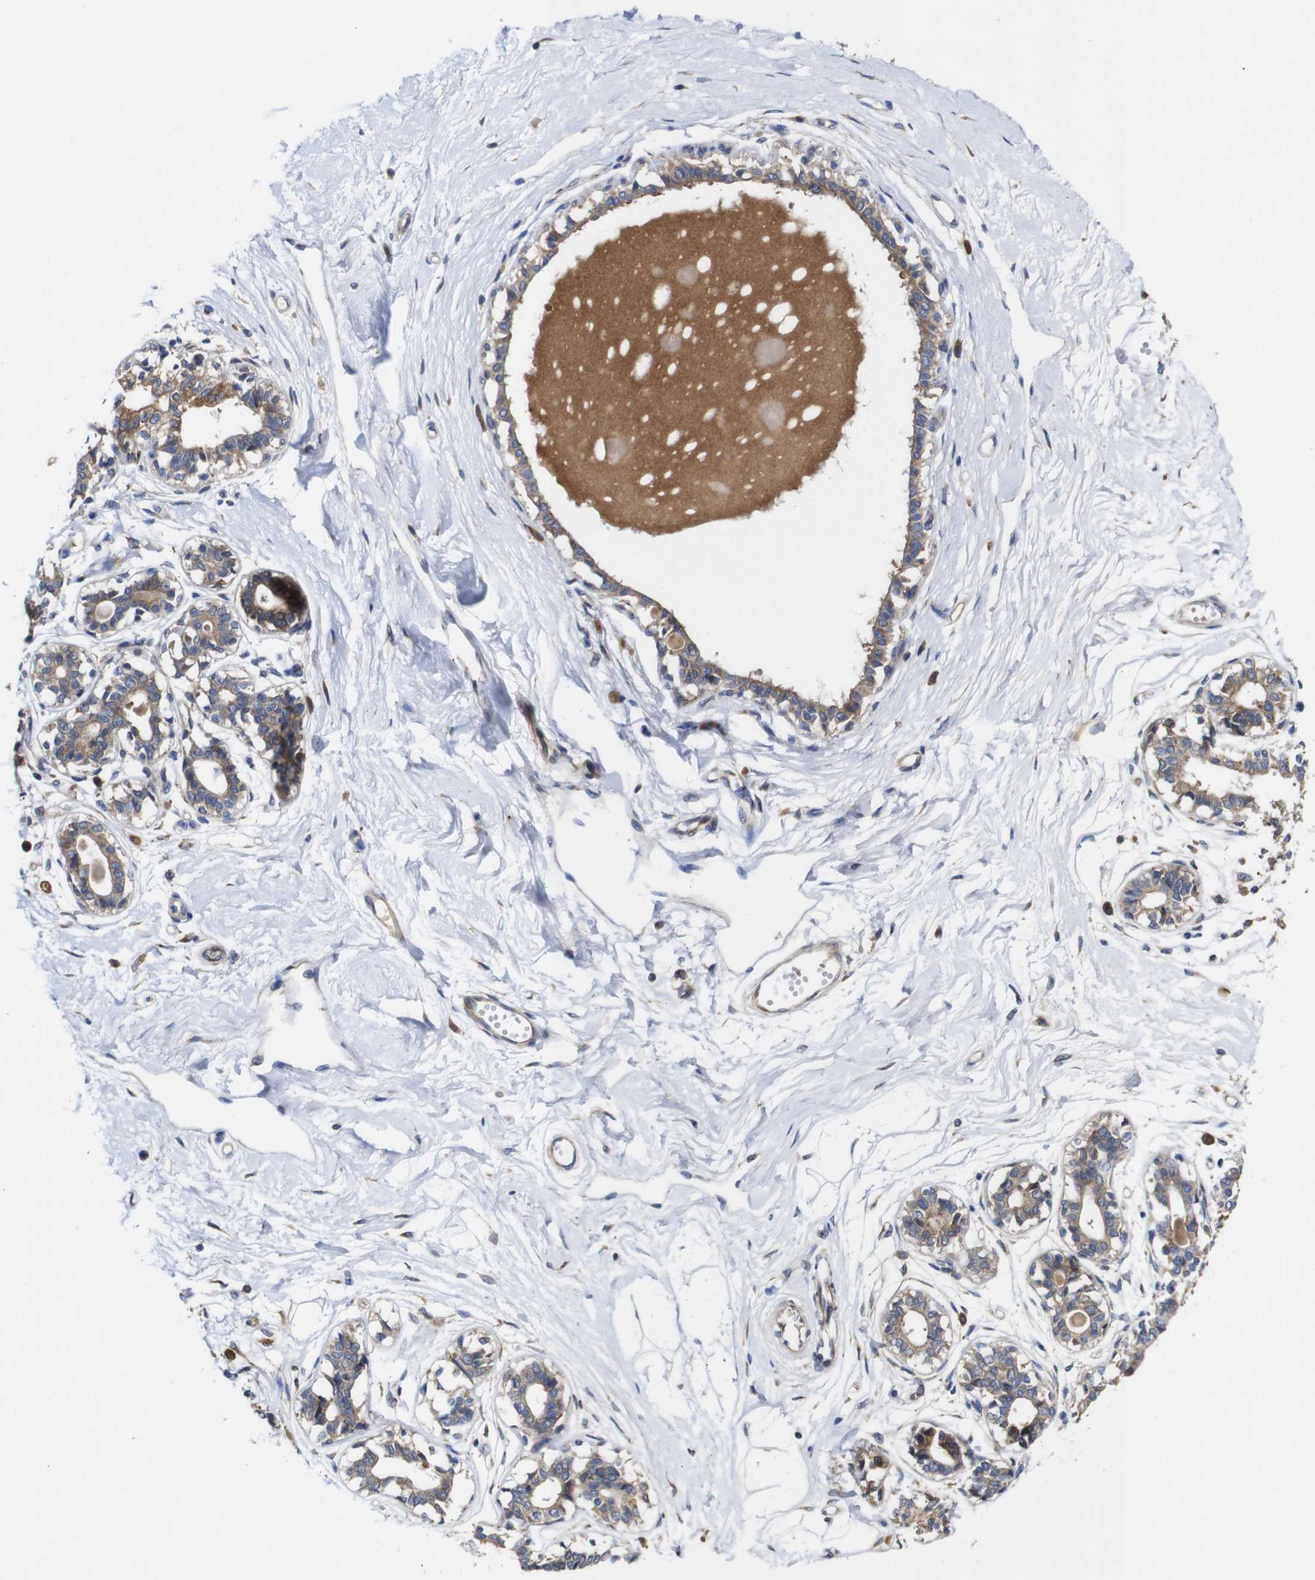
{"staining": {"intensity": "negative", "quantity": "none", "location": "none"}, "tissue": "breast", "cell_type": "Adipocytes", "image_type": "normal", "snomed": [{"axis": "morphology", "description": "Normal tissue, NOS"}, {"axis": "topography", "description": "Breast"}], "caption": "DAB (3,3'-diaminobenzidine) immunohistochemical staining of normal breast reveals no significant positivity in adipocytes. The staining was performed using DAB (3,3'-diaminobenzidine) to visualize the protein expression in brown, while the nuclei were stained in blue with hematoxylin (Magnification: 20x).", "gene": "CLCC1", "patient": {"sex": "female", "age": 45}}